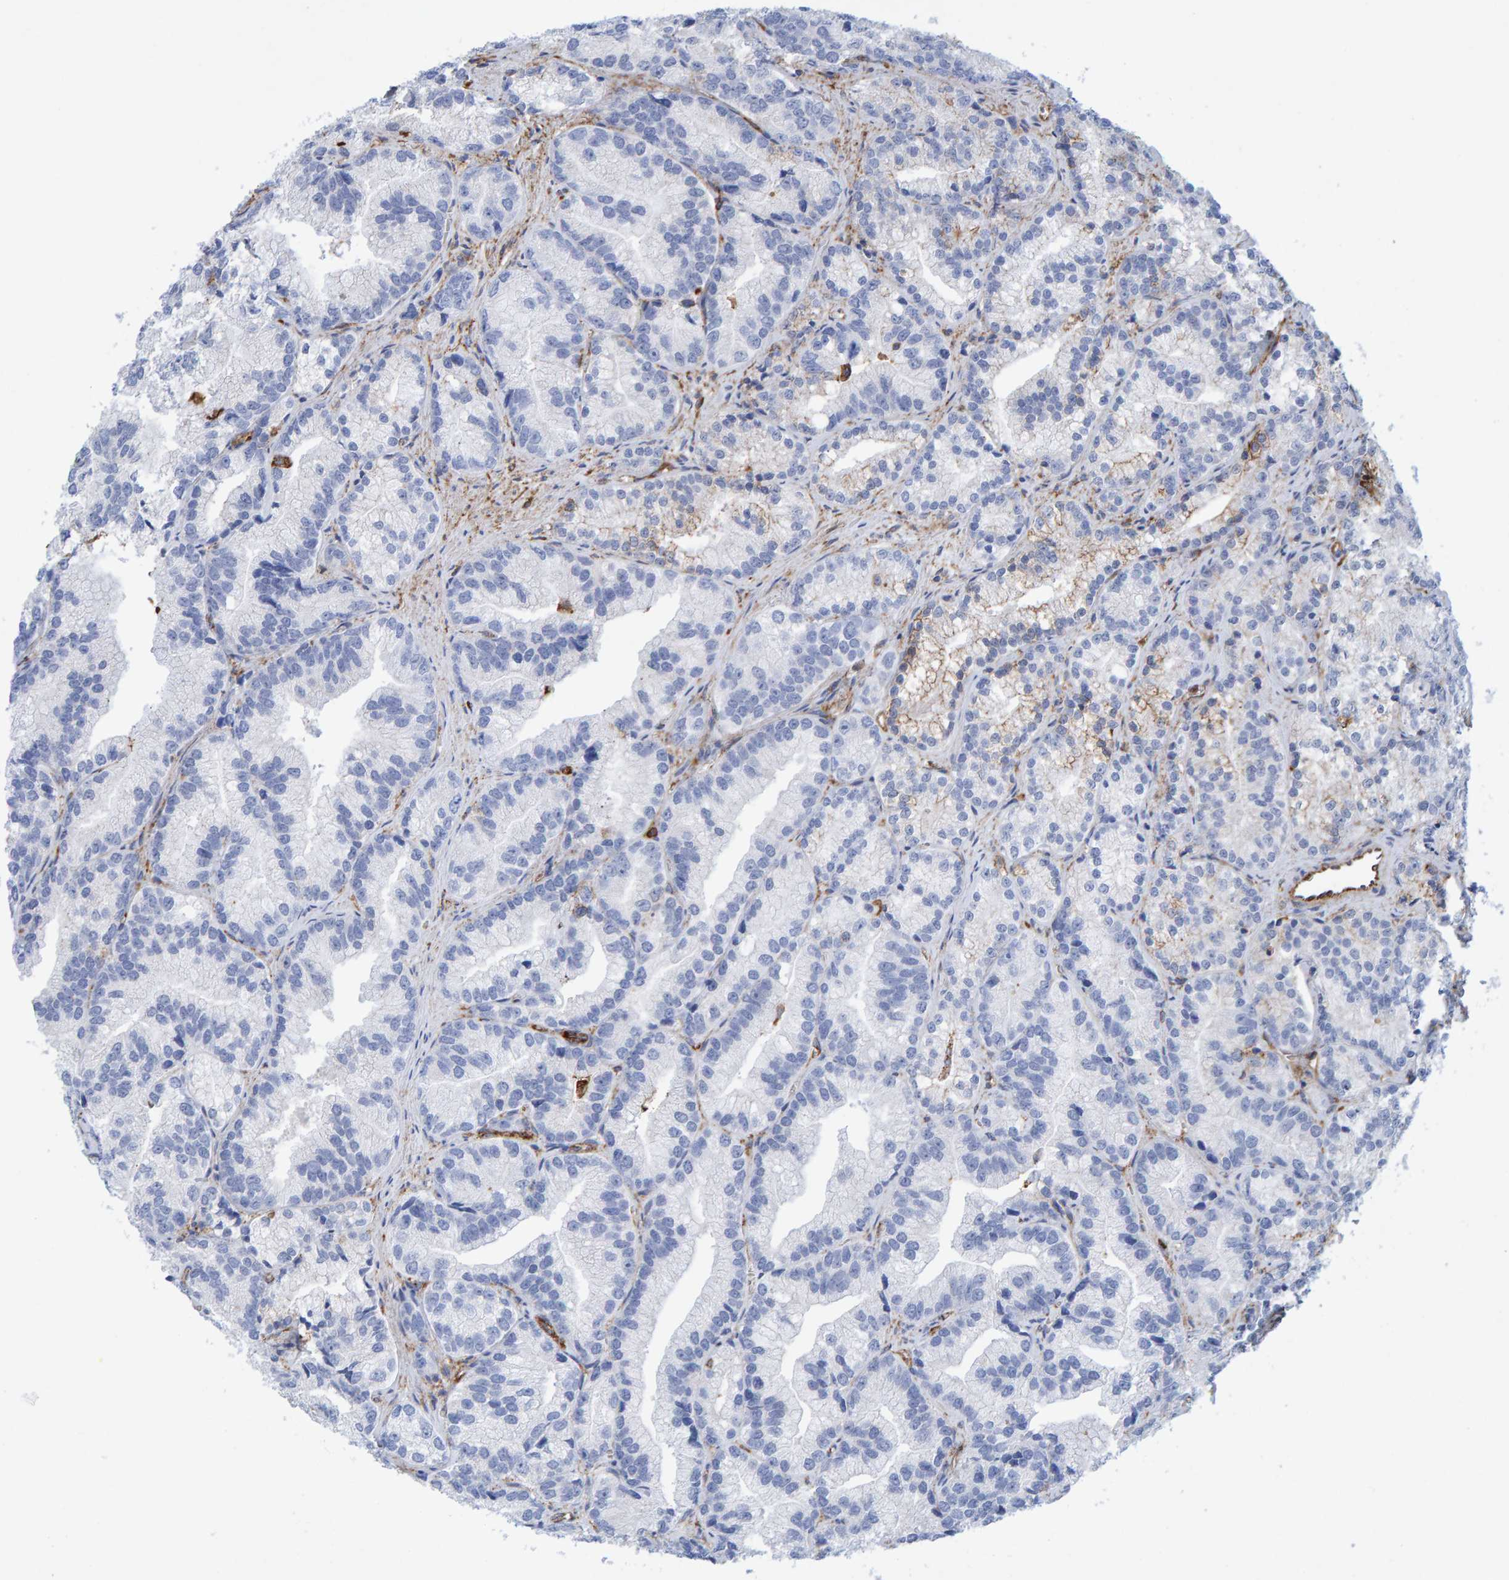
{"staining": {"intensity": "negative", "quantity": "none", "location": "none"}, "tissue": "prostate cancer", "cell_type": "Tumor cells", "image_type": "cancer", "snomed": [{"axis": "morphology", "description": "Adenocarcinoma, Low grade"}, {"axis": "topography", "description": "Prostate"}], "caption": "Immunohistochemistry image of neoplastic tissue: human prostate cancer (adenocarcinoma (low-grade)) stained with DAB displays no significant protein positivity in tumor cells.", "gene": "MVP", "patient": {"sex": "male", "age": 89}}